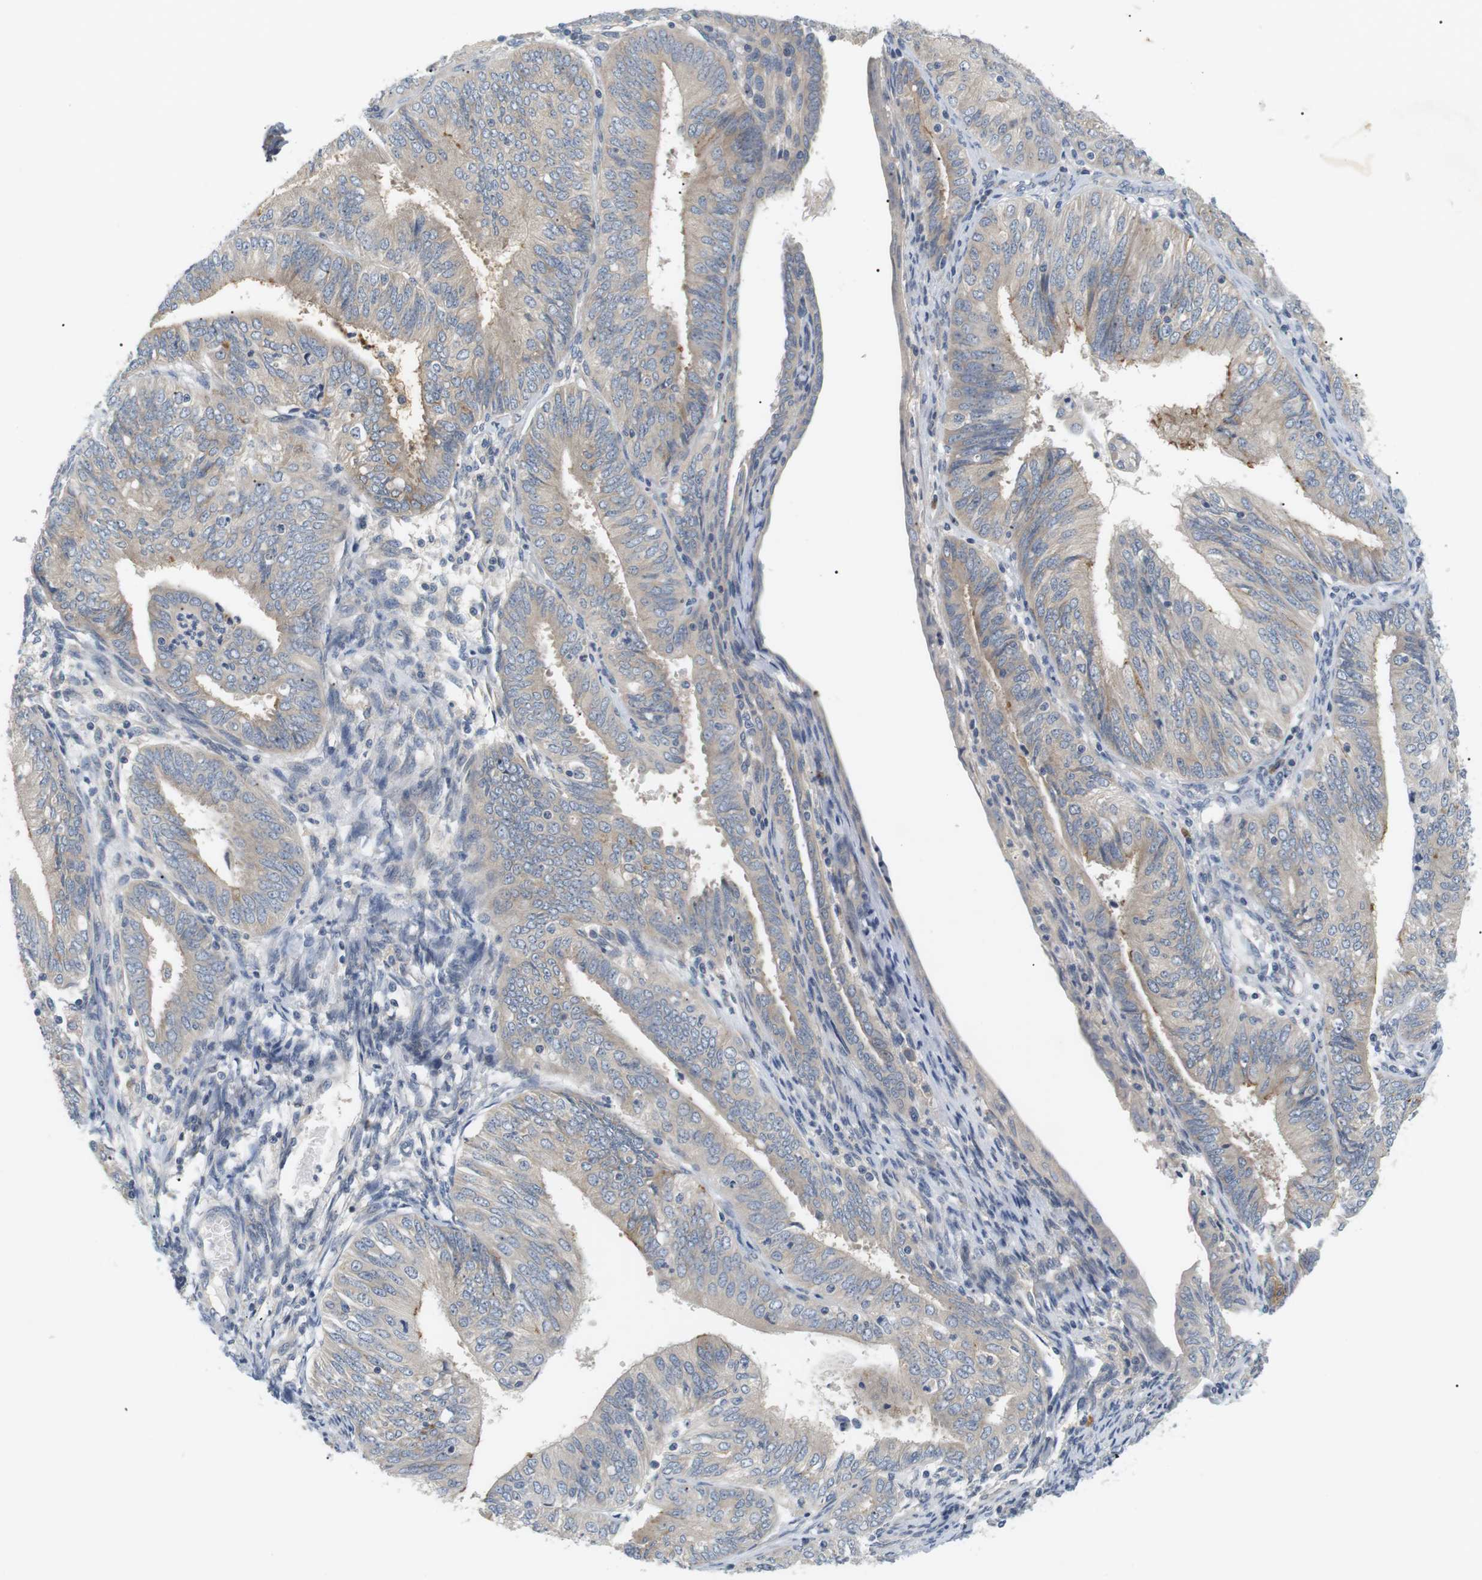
{"staining": {"intensity": "negative", "quantity": "none", "location": "none"}, "tissue": "endometrial cancer", "cell_type": "Tumor cells", "image_type": "cancer", "snomed": [{"axis": "morphology", "description": "Adenocarcinoma, NOS"}, {"axis": "topography", "description": "Endometrium"}], "caption": "Immunohistochemistry histopathology image of neoplastic tissue: endometrial cancer (adenocarcinoma) stained with DAB exhibits no significant protein staining in tumor cells.", "gene": "EVA1C", "patient": {"sex": "female", "age": 58}}